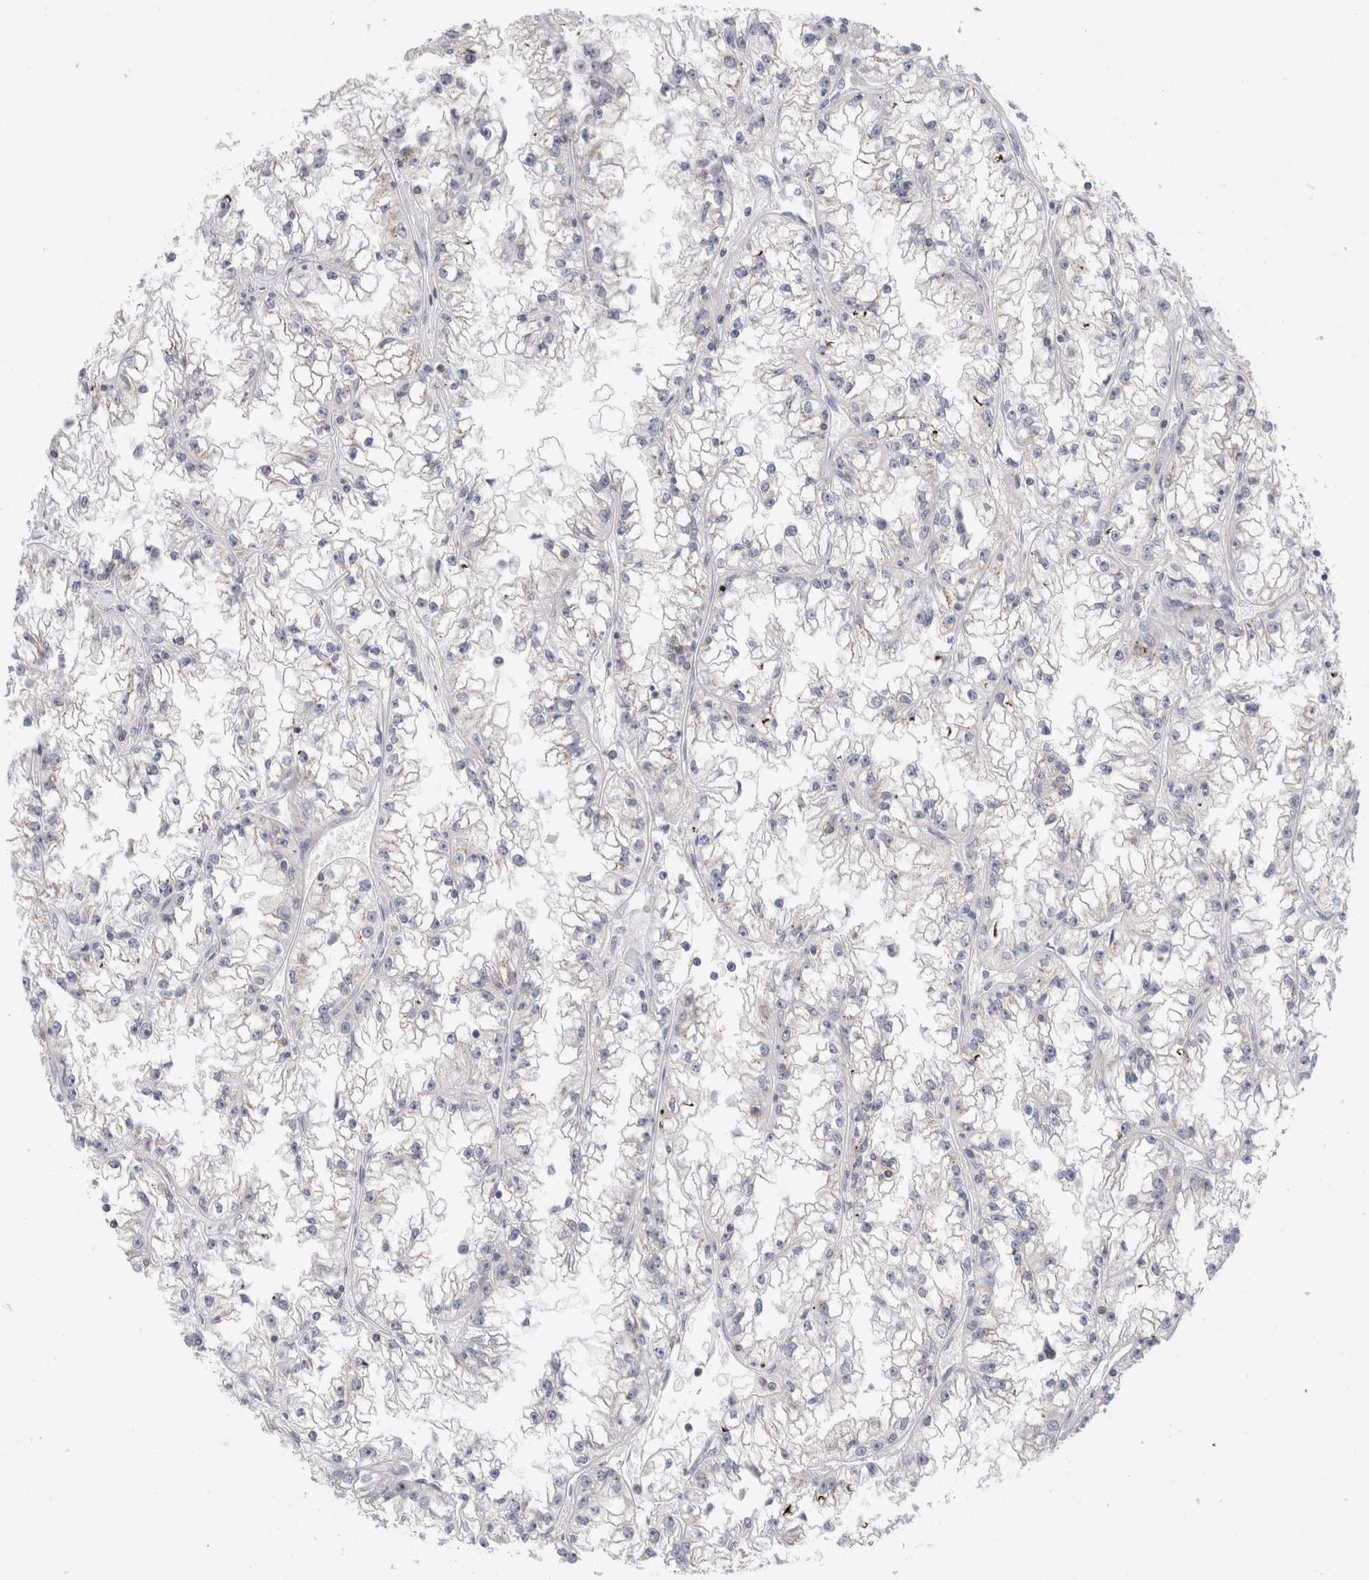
{"staining": {"intensity": "negative", "quantity": "none", "location": "none"}, "tissue": "renal cancer", "cell_type": "Tumor cells", "image_type": "cancer", "snomed": [{"axis": "morphology", "description": "Adenocarcinoma, NOS"}, {"axis": "topography", "description": "Kidney"}], "caption": "Adenocarcinoma (renal) stained for a protein using IHC reveals no expression tumor cells.", "gene": "CERS5", "patient": {"sex": "male", "age": 56}}